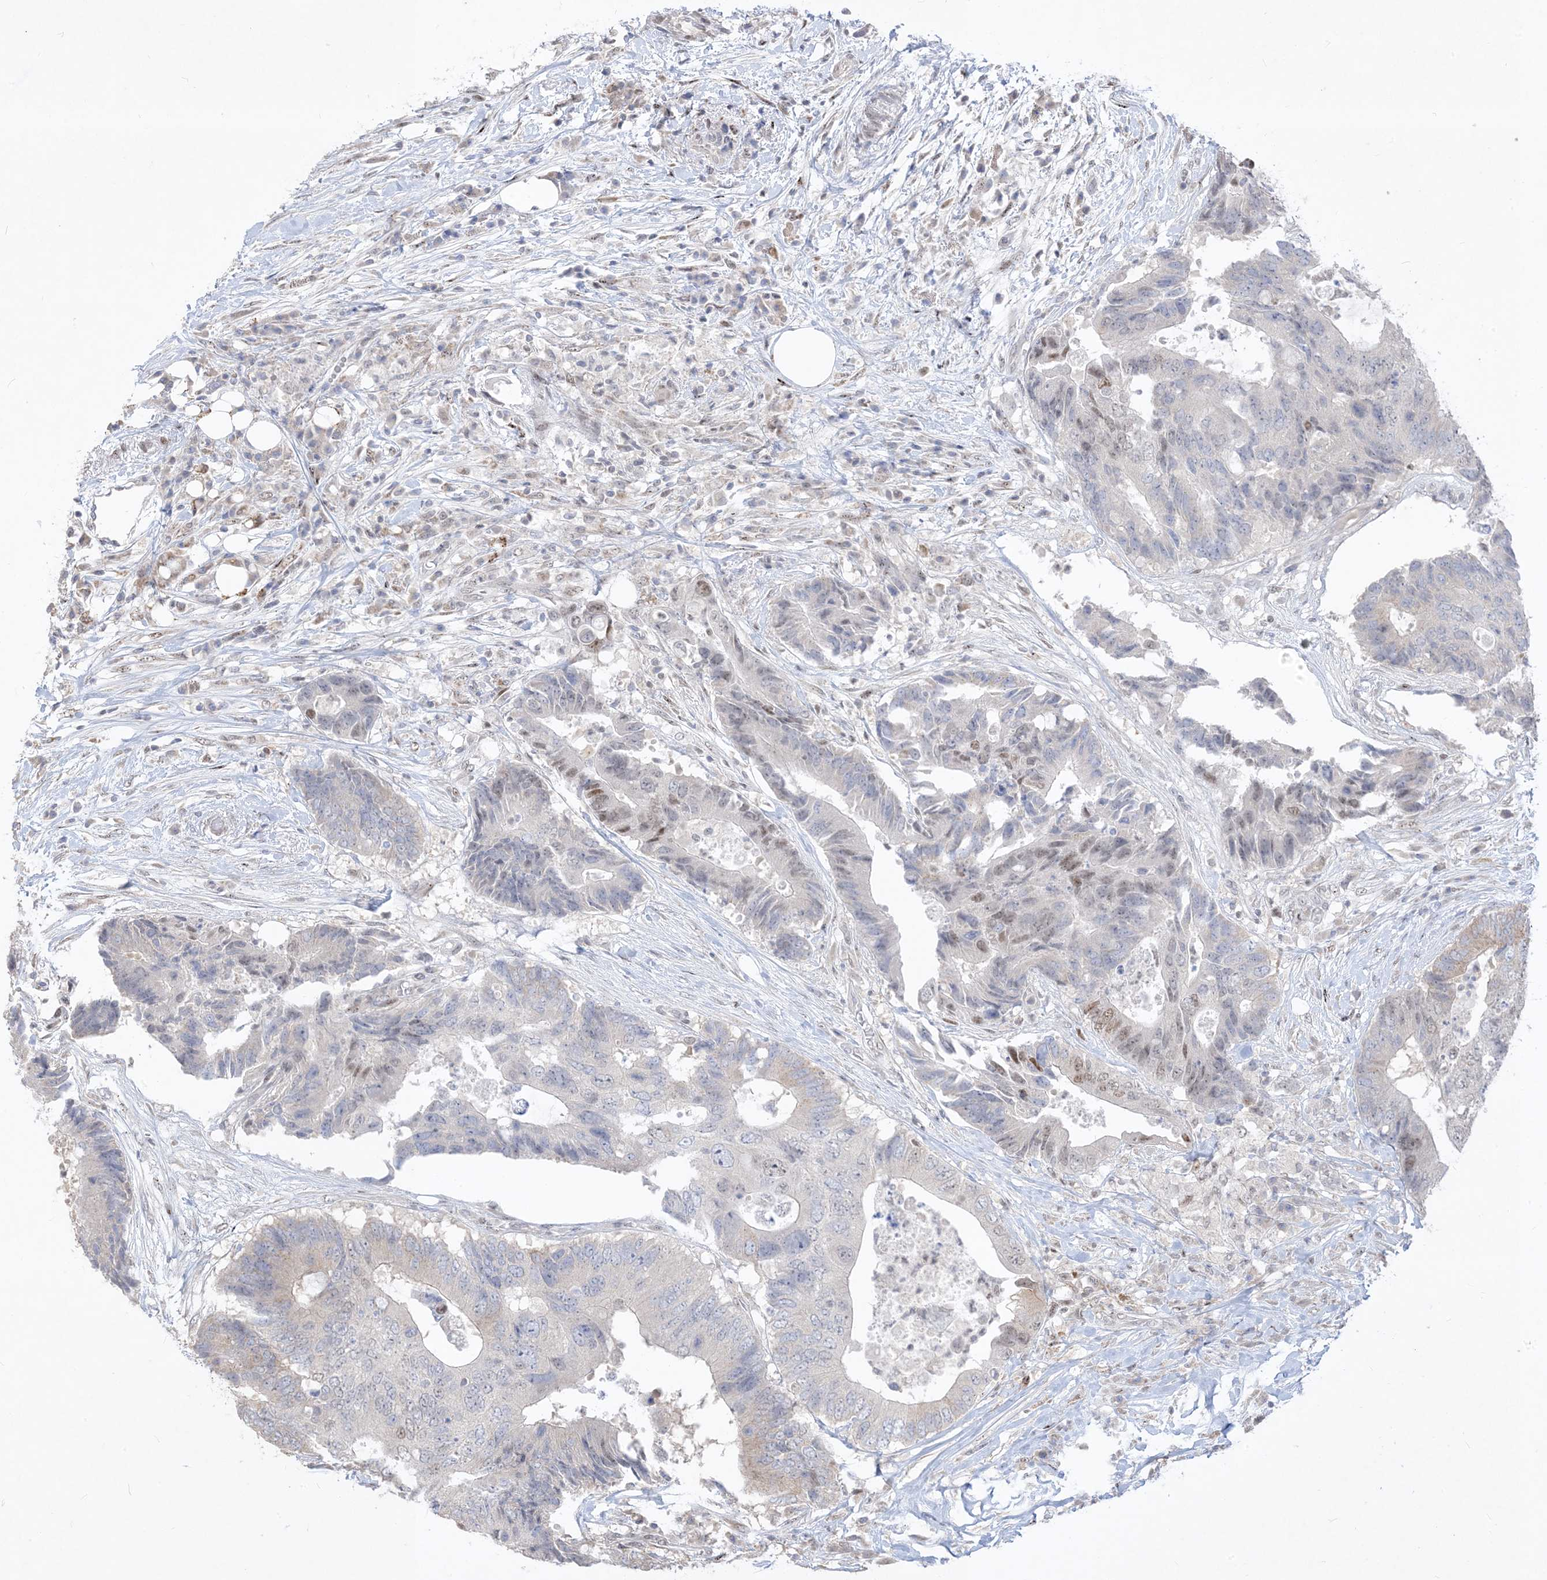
{"staining": {"intensity": "moderate", "quantity": "<25%", "location": "nuclear"}, "tissue": "colorectal cancer", "cell_type": "Tumor cells", "image_type": "cancer", "snomed": [{"axis": "morphology", "description": "Adenocarcinoma, NOS"}, {"axis": "topography", "description": "Colon"}], "caption": "This photomicrograph shows colorectal adenocarcinoma stained with immunohistochemistry (IHC) to label a protein in brown. The nuclear of tumor cells show moderate positivity for the protein. Nuclei are counter-stained blue.", "gene": "BHLHE40", "patient": {"sex": "male", "age": 71}}